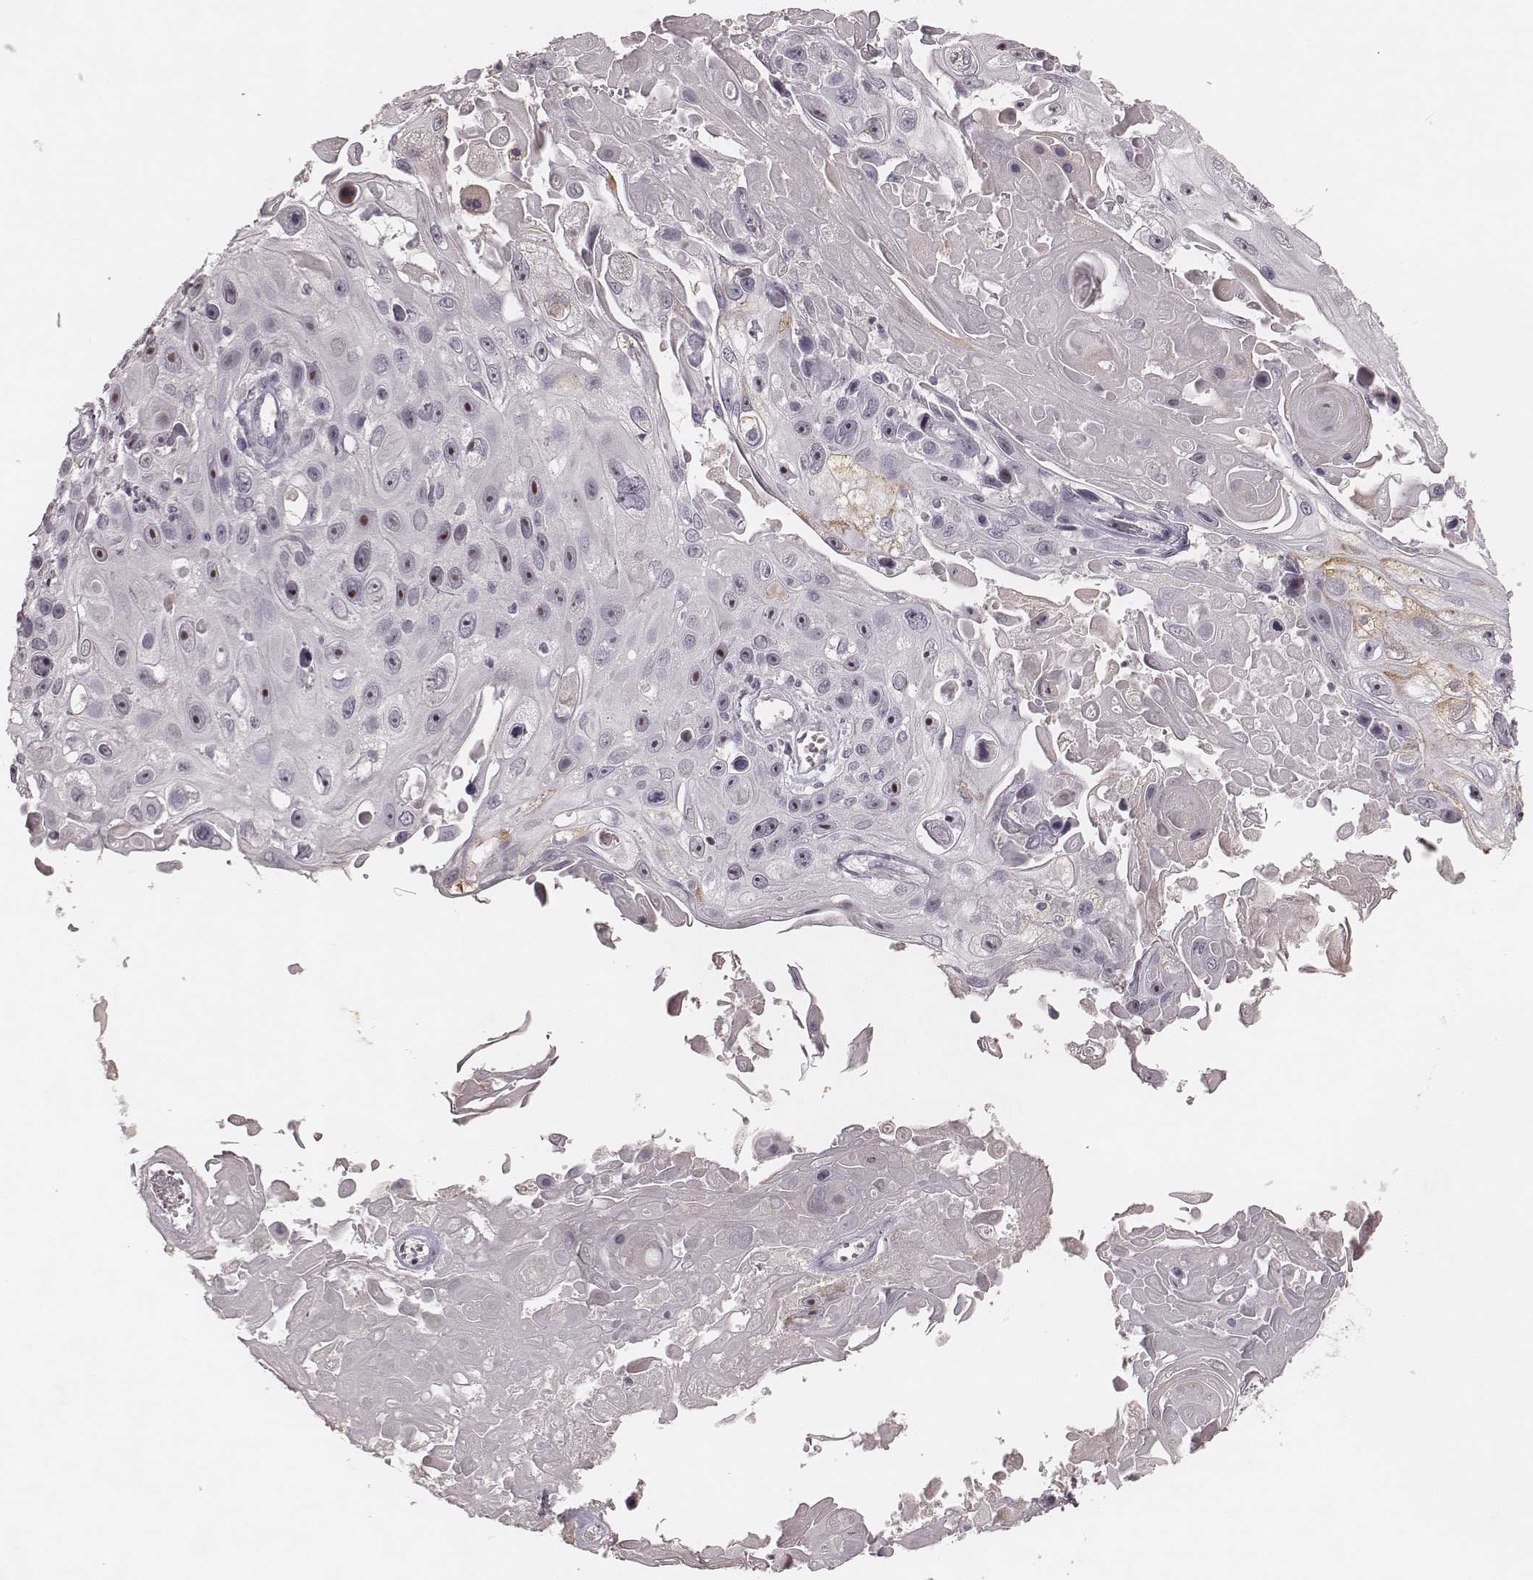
{"staining": {"intensity": "moderate", "quantity": "25%-75%", "location": "nuclear"}, "tissue": "skin cancer", "cell_type": "Tumor cells", "image_type": "cancer", "snomed": [{"axis": "morphology", "description": "Squamous cell carcinoma, NOS"}, {"axis": "topography", "description": "Skin"}], "caption": "Immunohistochemistry (DAB (3,3'-diaminobenzidine)) staining of squamous cell carcinoma (skin) exhibits moderate nuclear protein positivity in about 25%-75% of tumor cells. The protein is shown in brown color, while the nuclei are stained blue.", "gene": "MADCAM1", "patient": {"sex": "male", "age": 82}}